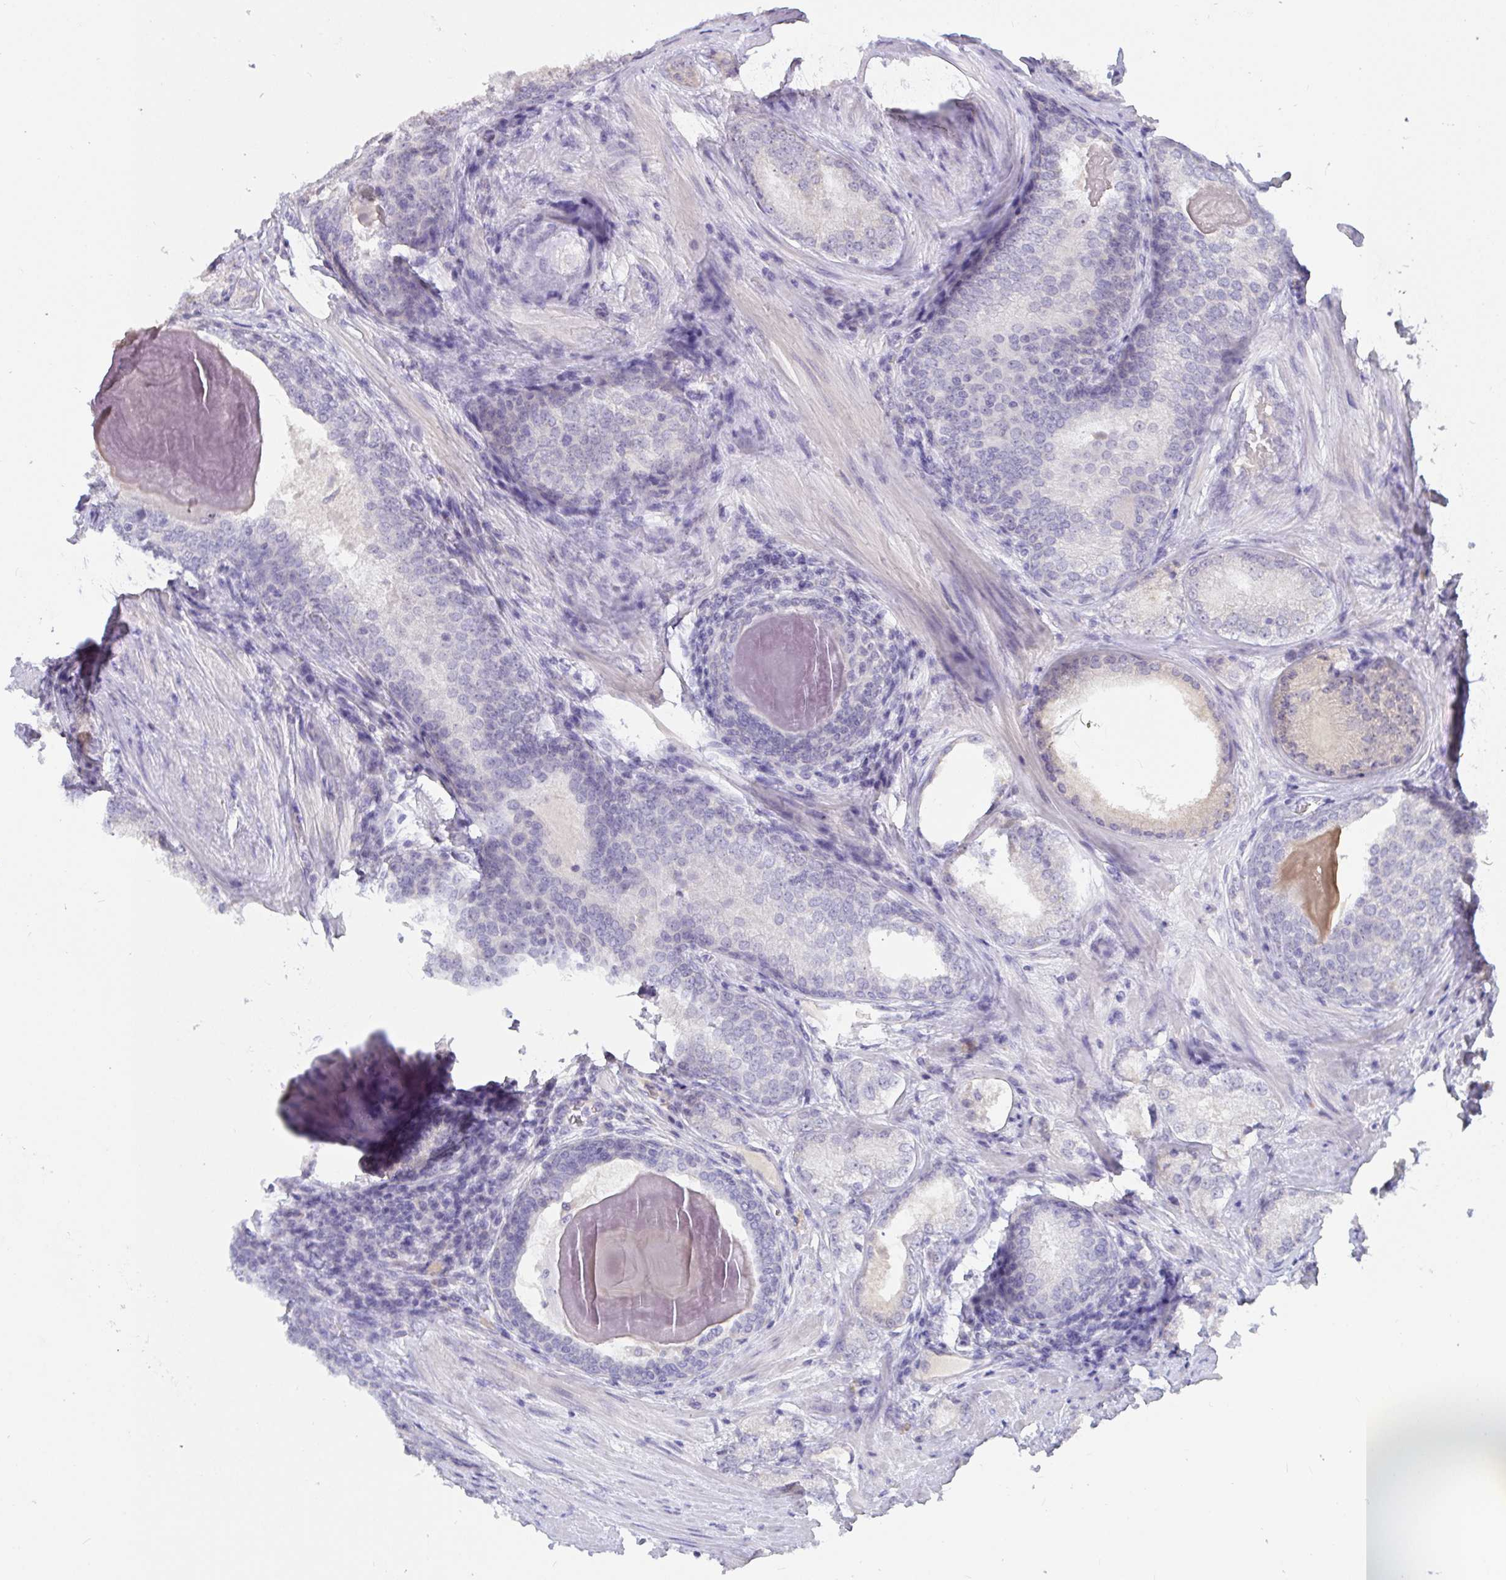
{"staining": {"intensity": "negative", "quantity": "none", "location": "none"}, "tissue": "prostate cancer", "cell_type": "Tumor cells", "image_type": "cancer", "snomed": [{"axis": "morphology", "description": "Adenocarcinoma, NOS"}, {"axis": "morphology", "description": "Adenocarcinoma, Low grade"}, {"axis": "topography", "description": "Prostate"}], "caption": "An immunohistochemistry (IHC) photomicrograph of adenocarcinoma (low-grade) (prostate) is shown. There is no staining in tumor cells of adenocarcinoma (low-grade) (prostate).", "gene": "MYC", "patient": {"sex": "male", "age": 68}}